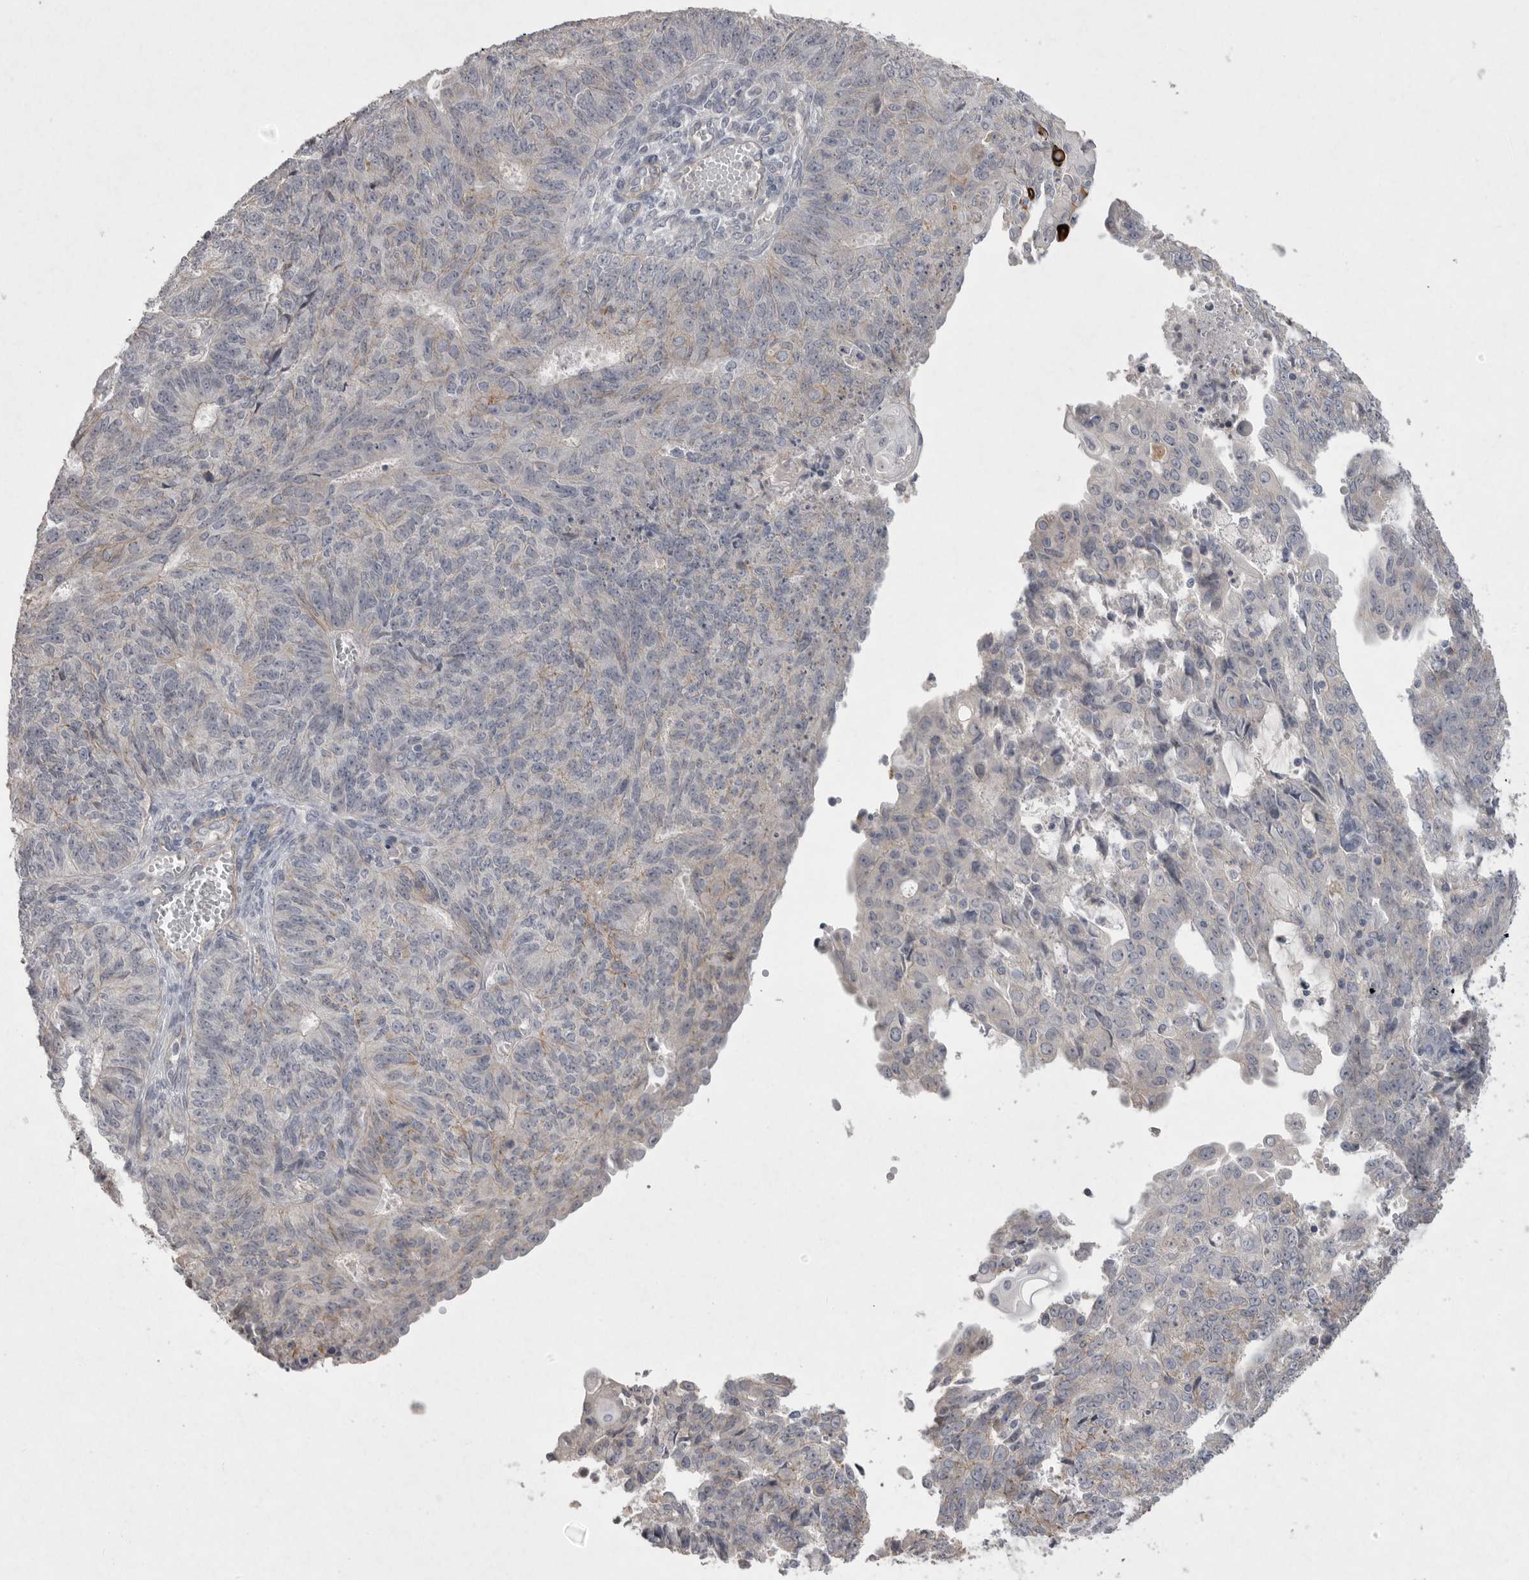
{"staining": {"intensity": "weak", "quantity": "<25%", "location": "cytoplasmic/membranous"}, "tissue": "endometrial cancer", "cell_type": "Tumor cells", "image_type": "cancer", "snomed": [{"axis": "morphology", "description": "Adenocarcinoma, NOS"}, {"axis": "topography", "description": "Endometrium"}], "caption": "Human endometrial cancer stained for a protein using IHC displays no expression in tumor cells.", "gene": "VANGL2", "patient": {"sex": "female", "age": 32}}